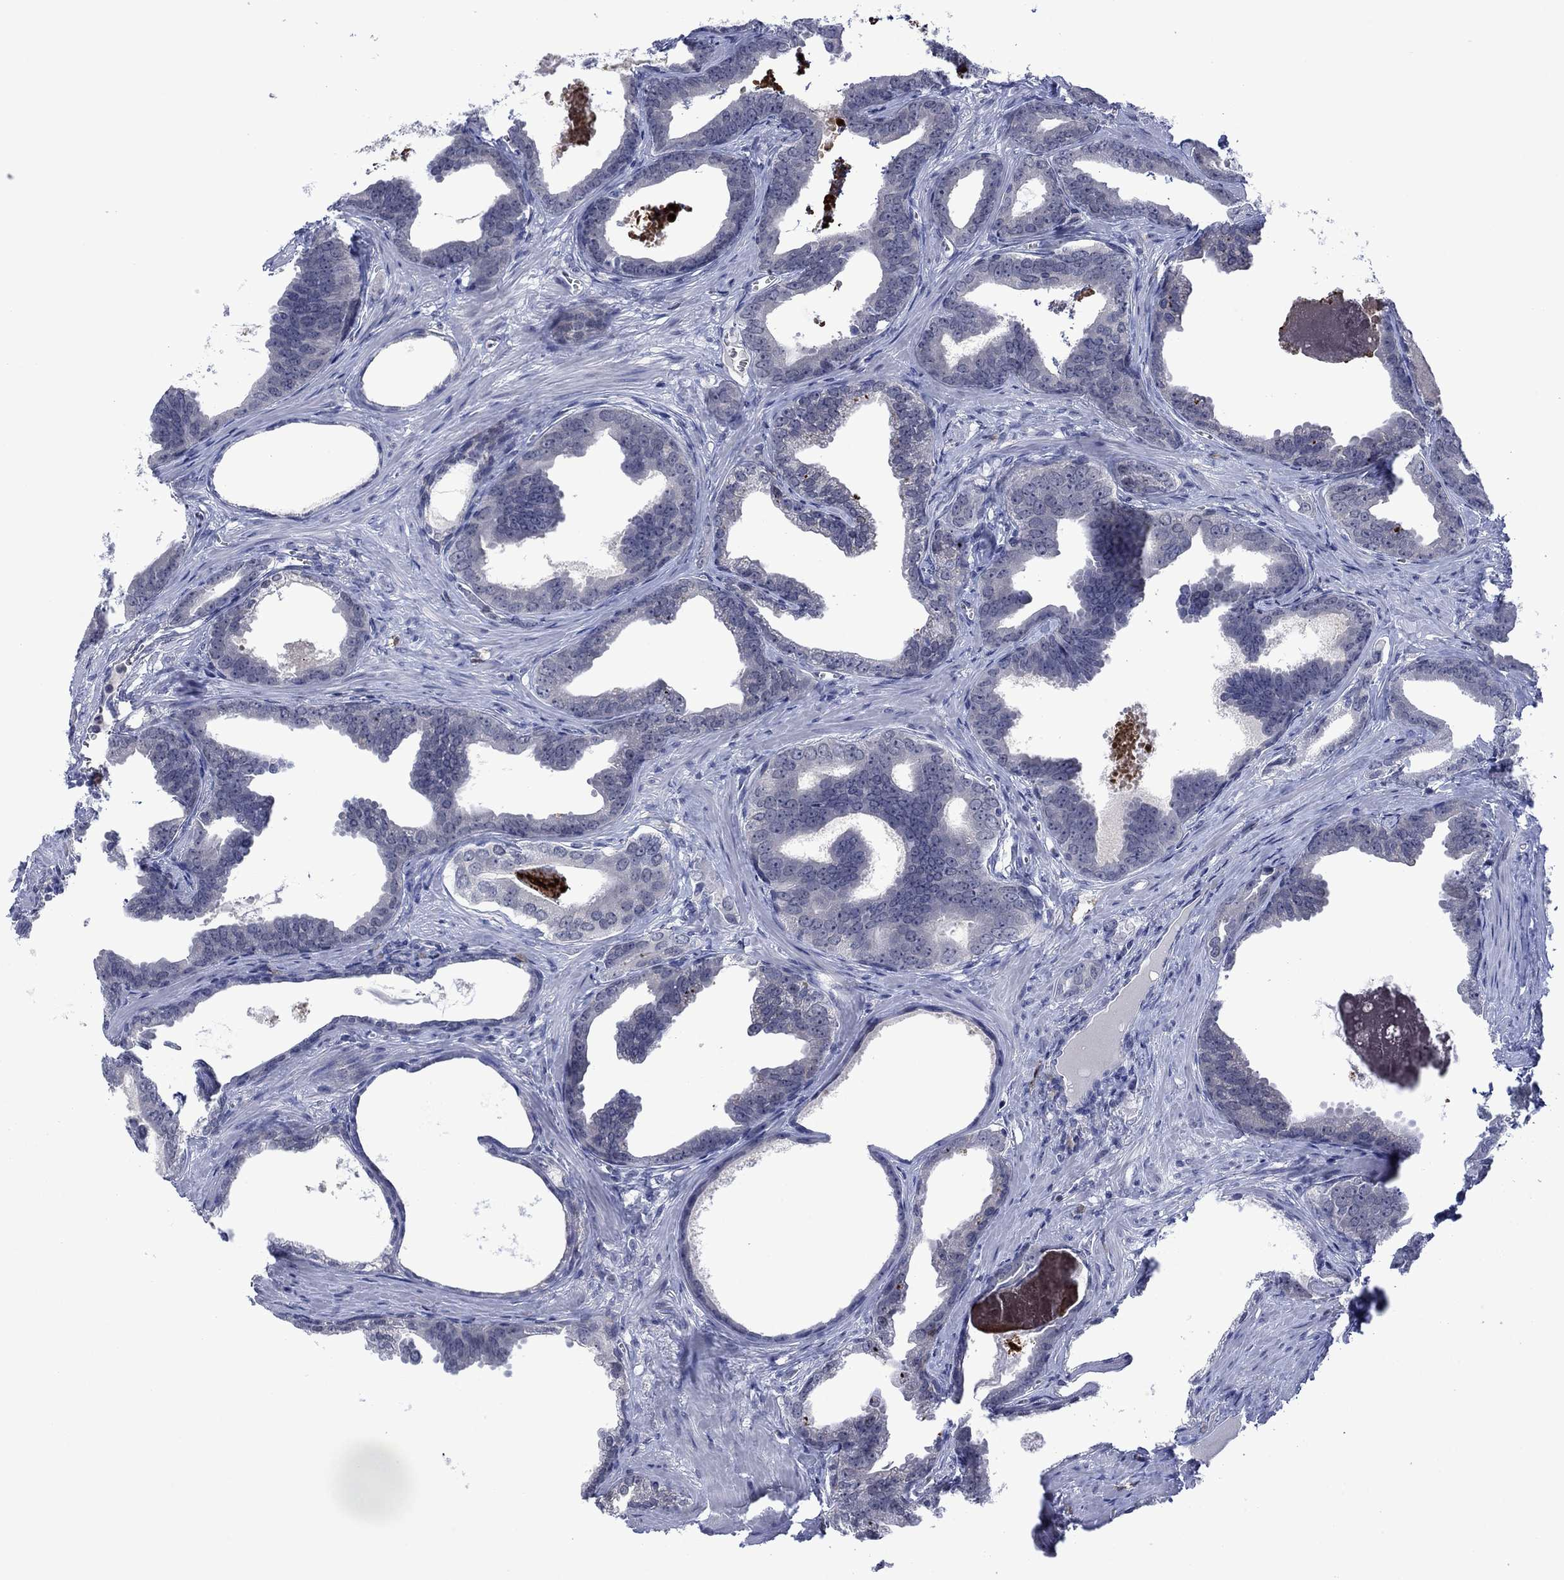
{"staining": {"intensity": "negative", "quantity": "none", "location": "none"}, "tissue": "prostate cancer", "cell_type": "Tumor cells", "image_type": "cancer", "snomed": [{"axis": "morphology", "description": "Adenocarcinoma, NOS"}, {"axis": "topography", "description": "Prostate"}], "caption": "An image of prostate cancer (adenocarcinoma) stained for a protein demonstrates no brown staining in tumor cells.", "gene": "AGL", "patient": {"sex": "male", "age": 66}}